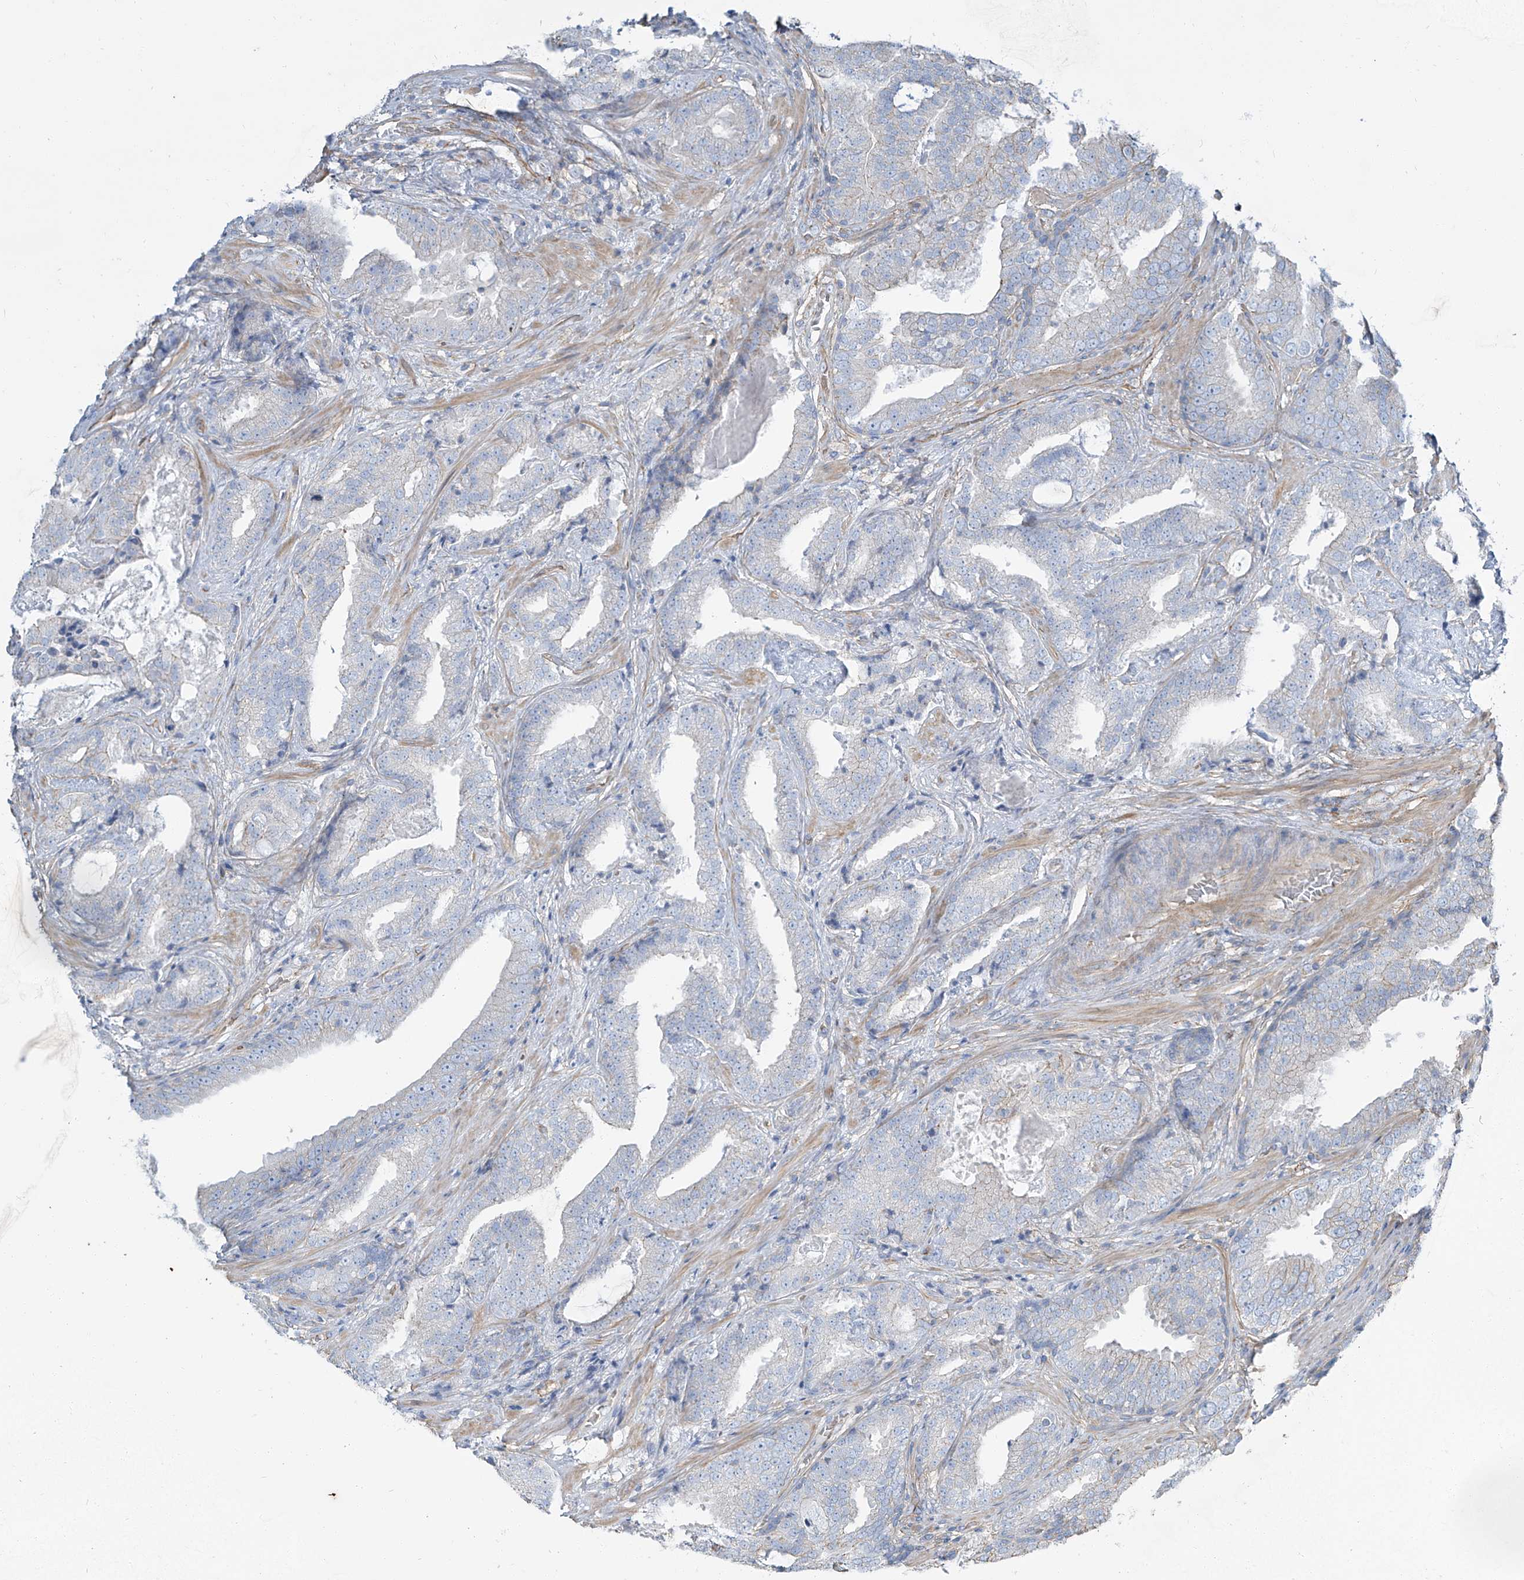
{"staining": {"intensity": "negative", "quantity": "none", "location": "none"}, "tissue": "prostate cancer", "cell_type": "Tumor cells", "image_type": "cancer", "snomed": [{"axis": "morphology", "description": "Adenocarcinoma, Low grade"}, {"axis": "topography", "description": "Prostate"}], "caption": "Immunohistochemistry (IHC) histopathology image of prostate low-grade adenocarcinoma stained for a protein (brown), which reveals no staining in tumor cells. Nuclei are stained in blue.", "gene": "TXLNB", "patient": {"sex": "male", "age": 67}}